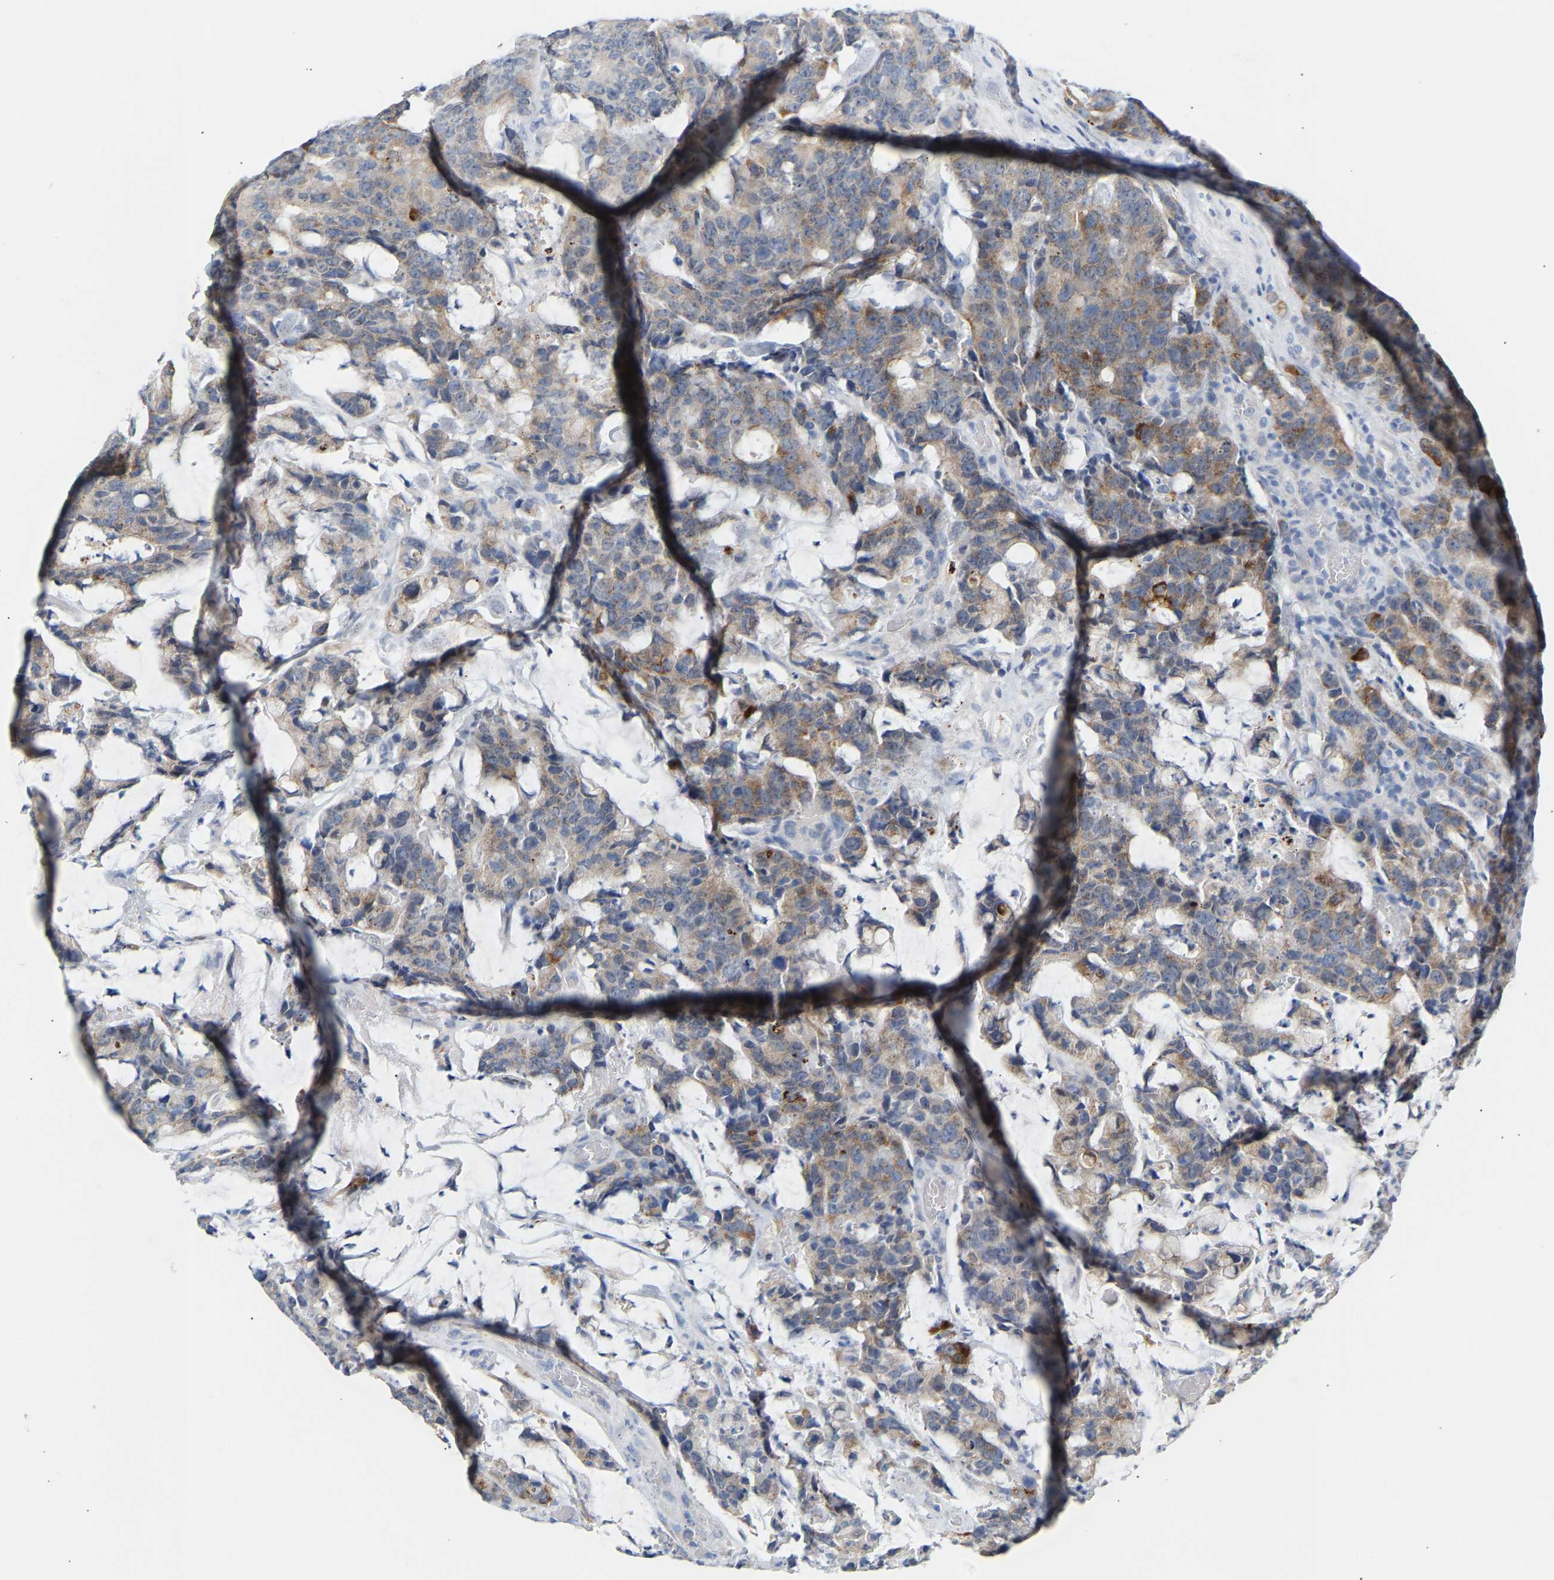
{"staining": {"intensity": "moderate", "quantity": ">75%", "location": "cytoplasmic/membranous"}, "tissue": "colorectal cancer", "cell_type": "Tumor cells", "image_type": "cancer", "snomed": [{"axis": "morphology", "description": "Adenocarcinoma, NOS"}, {"axis": "topography", "description": "Colon"}], "caption": "There is medium levels of moderate cytoplasmic/membranous positivity in tumor cells of colorectal cancer, as demonstrated by immunohistochemical staining (brown color).", "gene": "PEX1", "patient": {"sex": "female", "age": 86}}